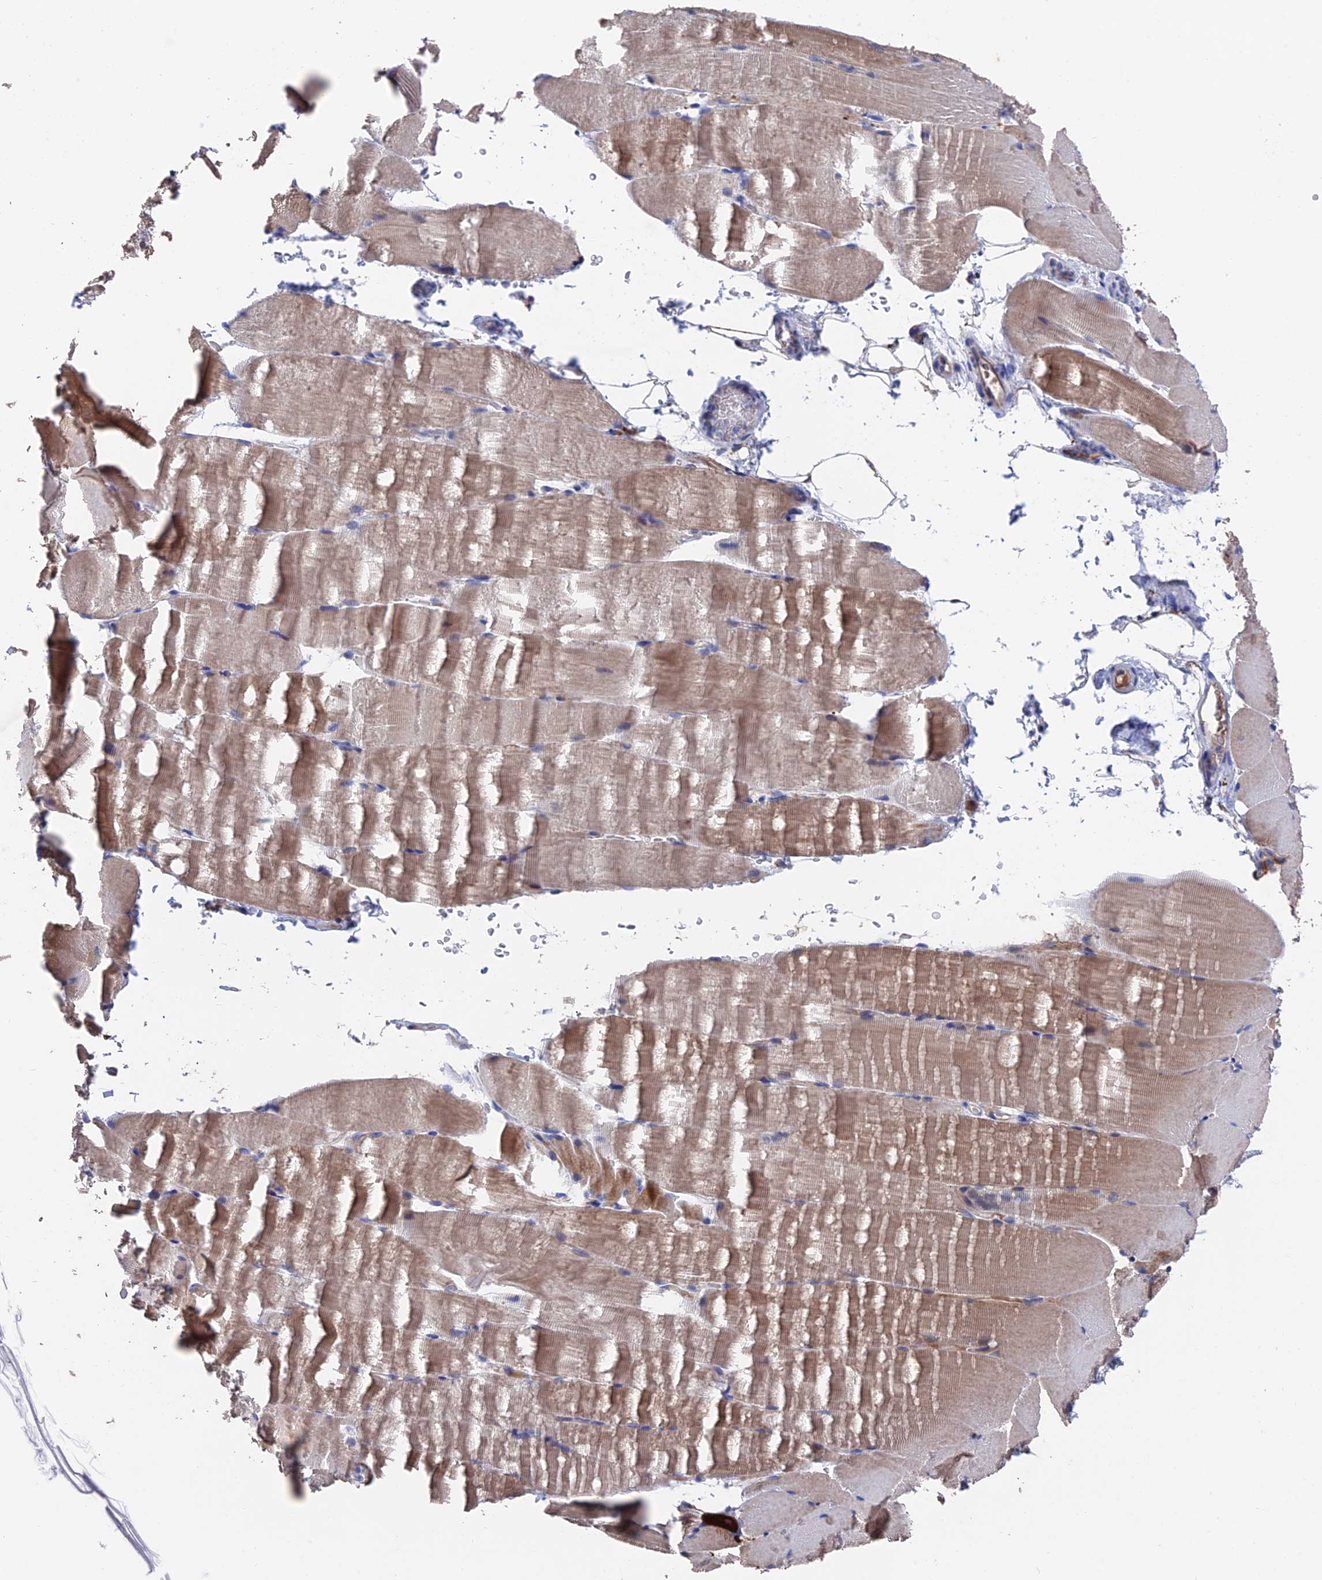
{"staining": {"intensity": "moderate", "quantity": "<25%", "location": "cytoplasmic/membranous"}, "tissue": "skeletal muscle", "cell_type": "Myocytes", "image_type": "normal", "snomed": [{"axis": "morphology", "description": "Normal tissue, NOS"}, {"axis": "topography", "description": "Skeletal muscle"}, {"axis": "topography", "description": "Parathyroid gland"}], "caption": "A brown stain labels moderate cytoplasmic/membranous expression of a protein in myocytes of benign skeletal muscle.", "gene": "HPF1", "patient": {"sex": "female", "age": 37}}